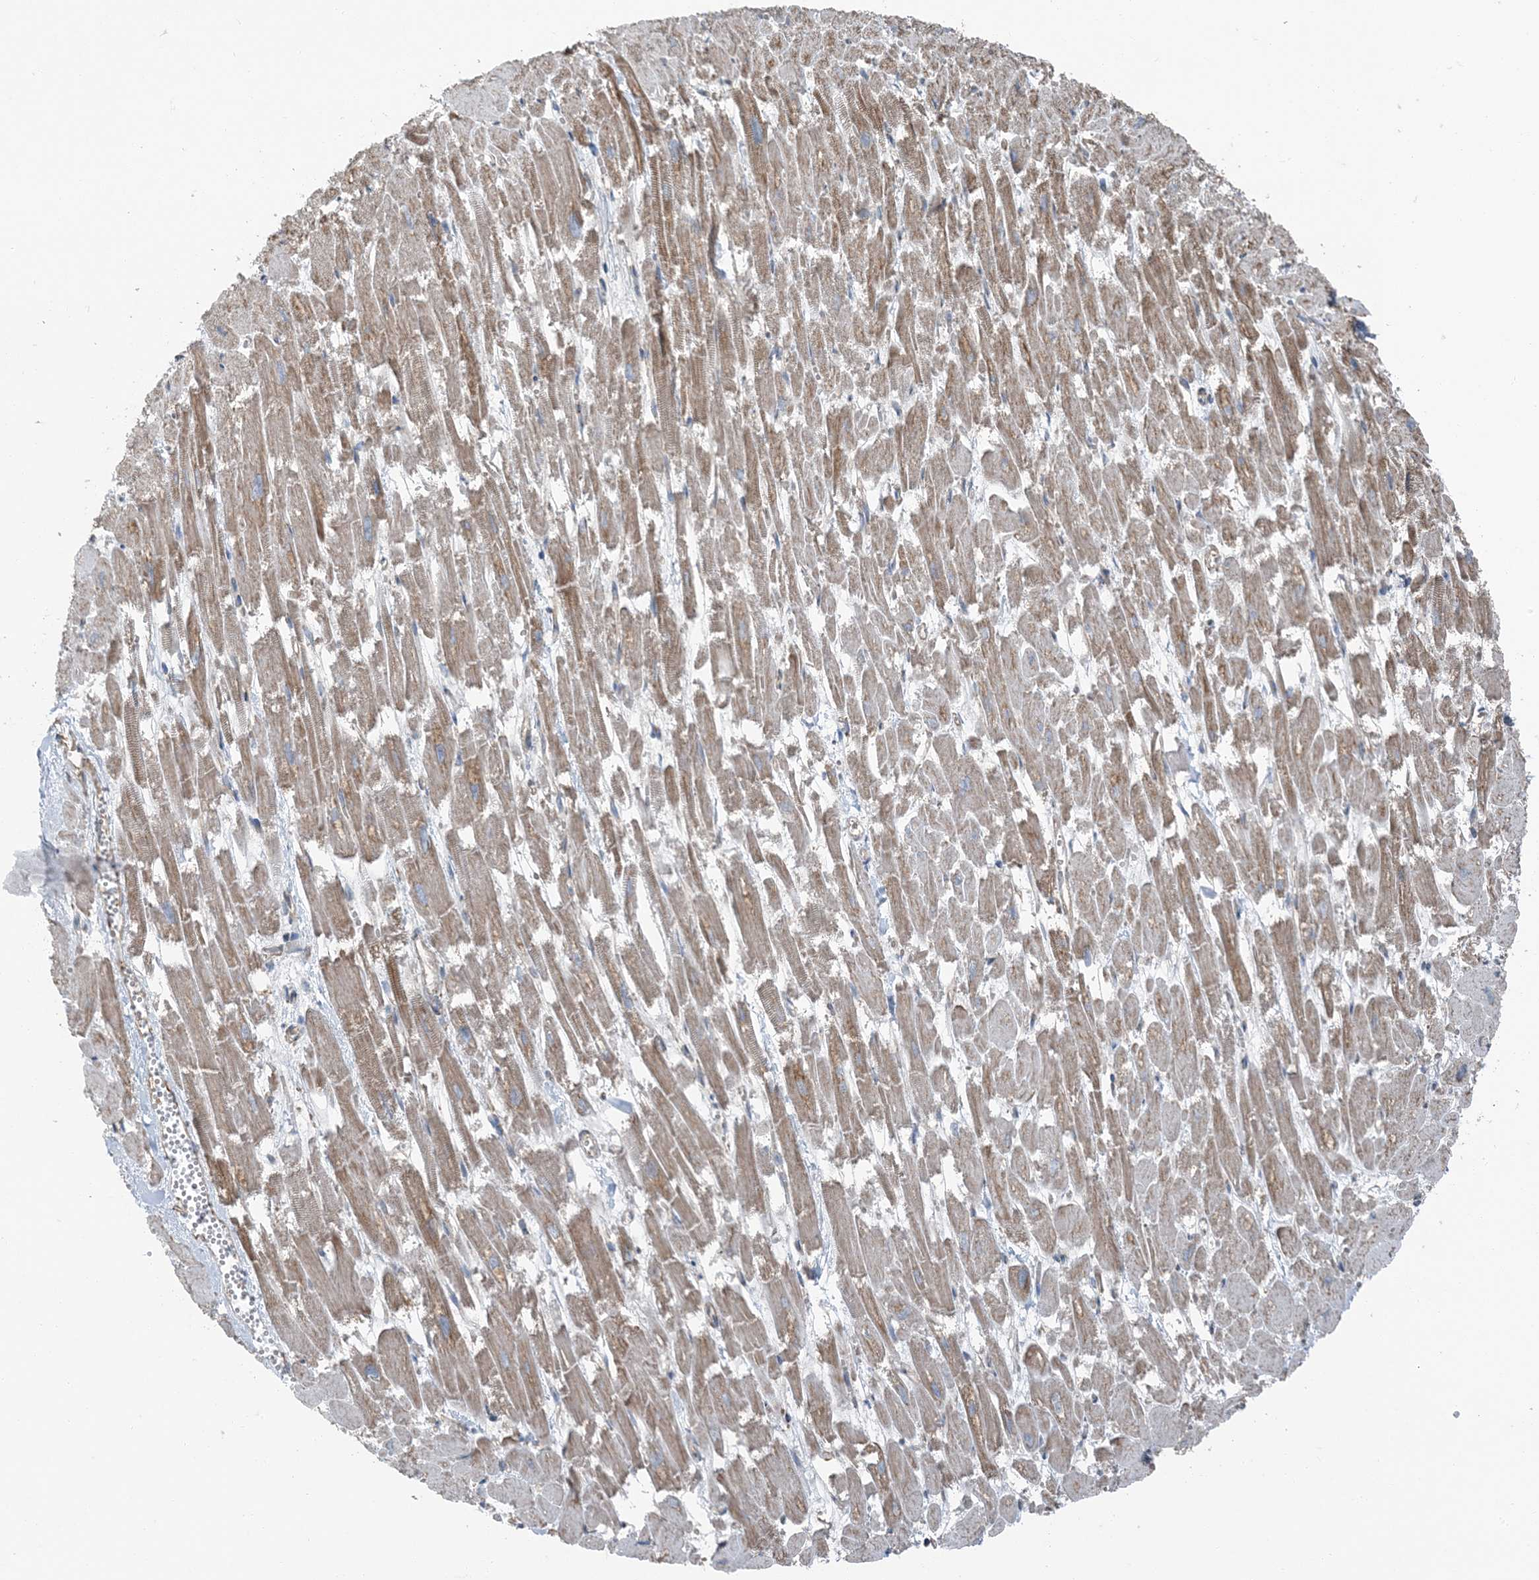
{"staining": {"intensity": "moderate", "quantity": ">75%", "location": "cytoplasmic/membranous"}, "tissue": "heart muscle", "cell_type": "Cardiomyocytes", "image_type": "normal", "snomed": [{"axis": "morphology", "description": "Normal tissue, NOS"}, {"axis": "topography", "description": "Heart"}], "caption": "Heart muscle stained with IHC reveals moderate cytoplasmic/membranous positivity in about >75% of cardiomyocytes.", "gene": "PILRB", "patient": {"sex": "male", "age": 54}}